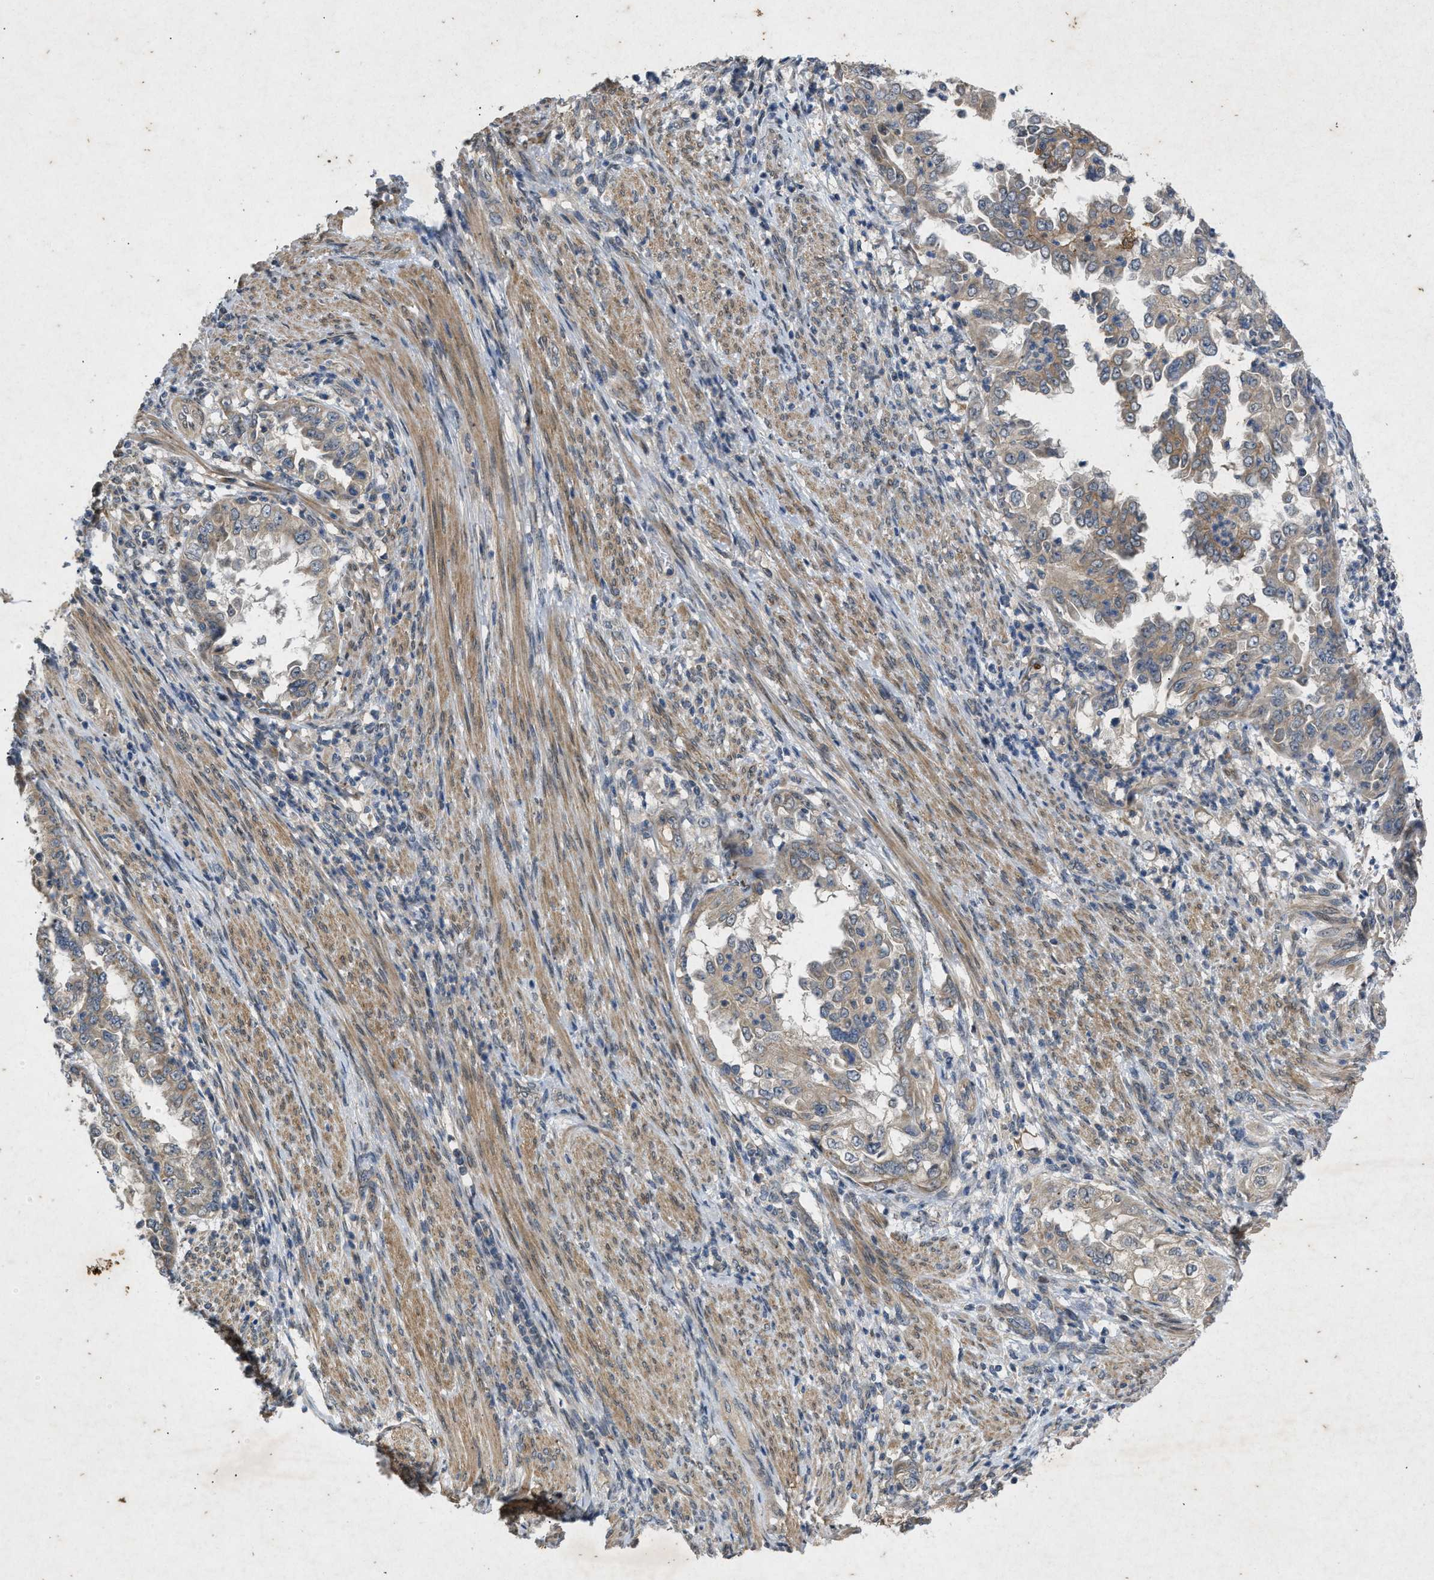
{"staining": {"intensity": "moderate", "quantity": "25%-75%", "location": "cytoplasmic/membranous"}, "tissue": "endometrial cancer", "cell_type": "Tumor cells", "image_type": "cancer", "snomed": [{"axis": "morphology", "description": "Adenocarcinoma, NOS"}, {"axis": "topography", "description": "Endometrium"}], "caption": "Brown immunohistochemical staining in human endometrial cancer (adenocarcinoma) demonstrates moderate cytoplasmic/membranous expression in about 25%-75% of tumor cells.", "gene": "PRKG2", "patient": {"sex": "female", "age": 85}}